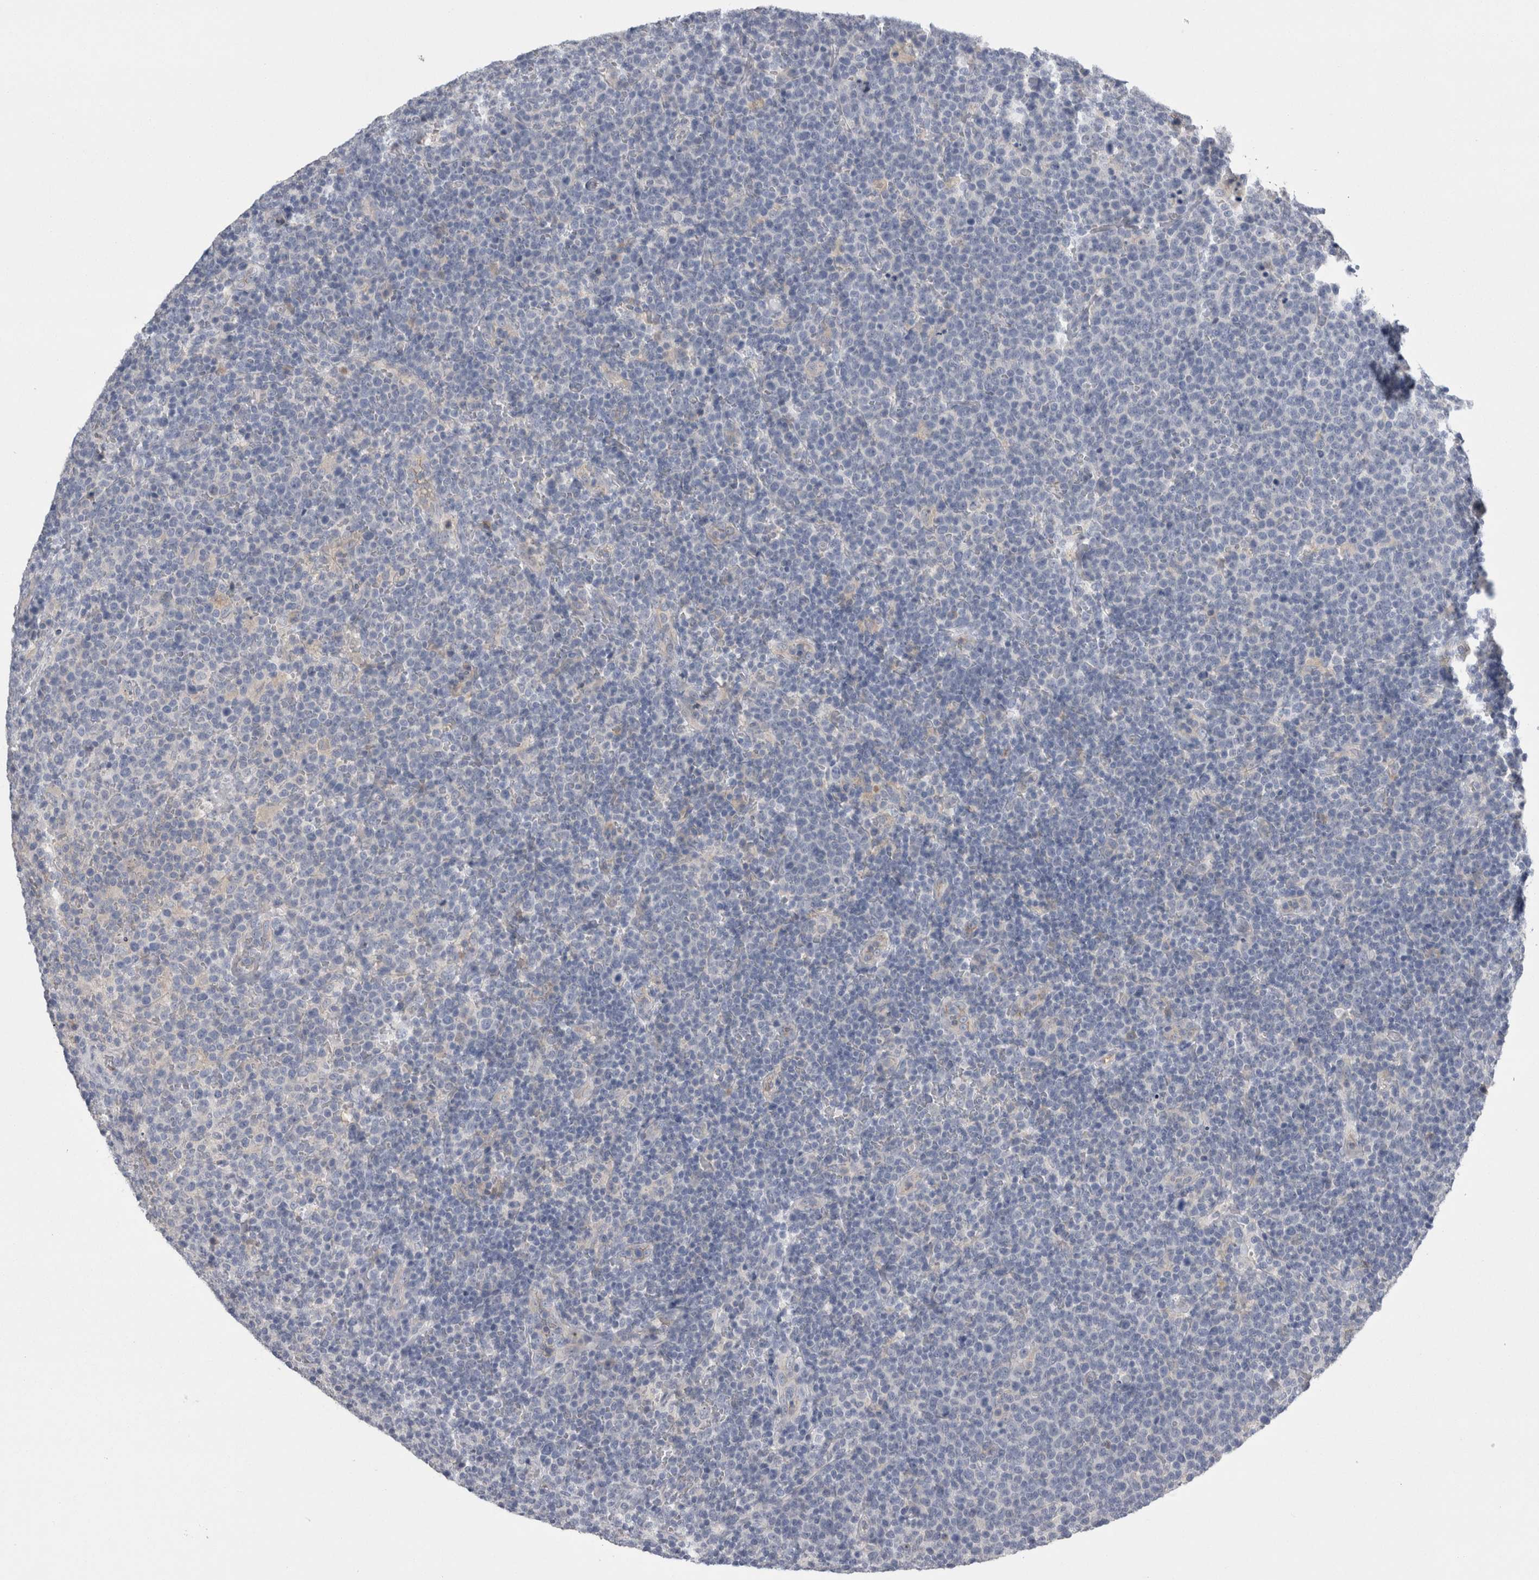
{"staining": {"intensity": "negative", "quantity": "none", "location": "none"}, "tissue": "lymphoma", "cell_type": "Tumor cells", "image_type": "cancer", "snomed": [{"axis": "morphology", "description": "Malignant lymphoma, non-Hodgkin's type, High grade"}, {"axis": "topography", "description": "Lymph node"}], "caption": "Image shows no protein positivity in tumor cells of lymphoma tissue.", "gene": "REG1A", "patient": {"sex": "male", "age": 61}}